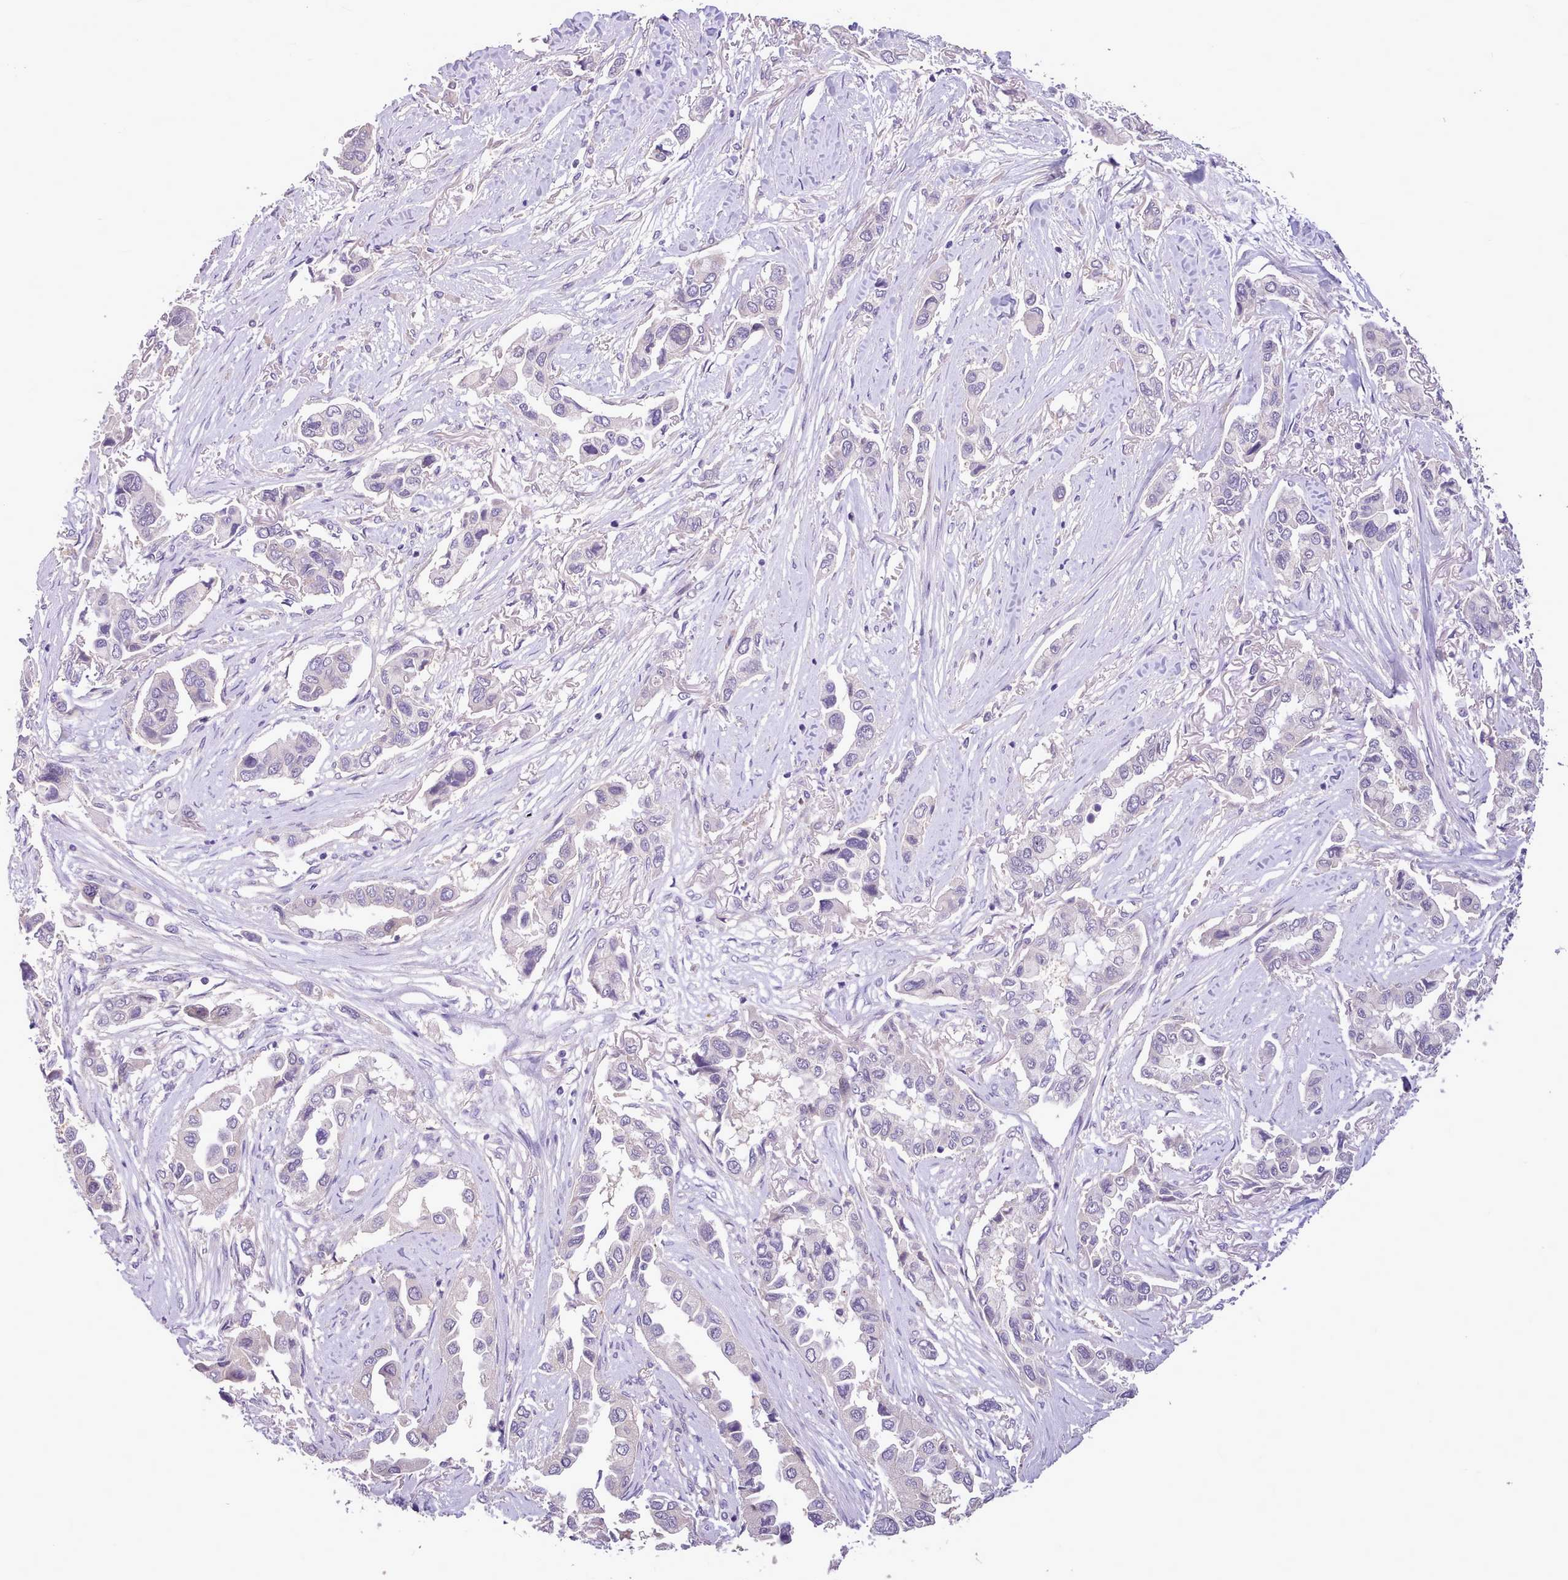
{"staining": {"intensity": "negative", "quantity": "none", "location": "none"}, "tissue": "lung cancer", "cell_type": "Tumor cells", "image_type": "cancer", "snomed": [{"axis": "morphology", "description": "Adenocarcinoma, NOS"}, {"axis": "topography", "description": "Lung"}], "caption": "Lung cancer (adenocarcinoma) stained for a protein using immunohistochemistry exhibits no positivity tumor cells.", "gene": "ZNF607", "patient": {"sex": "female", "age": 76}}